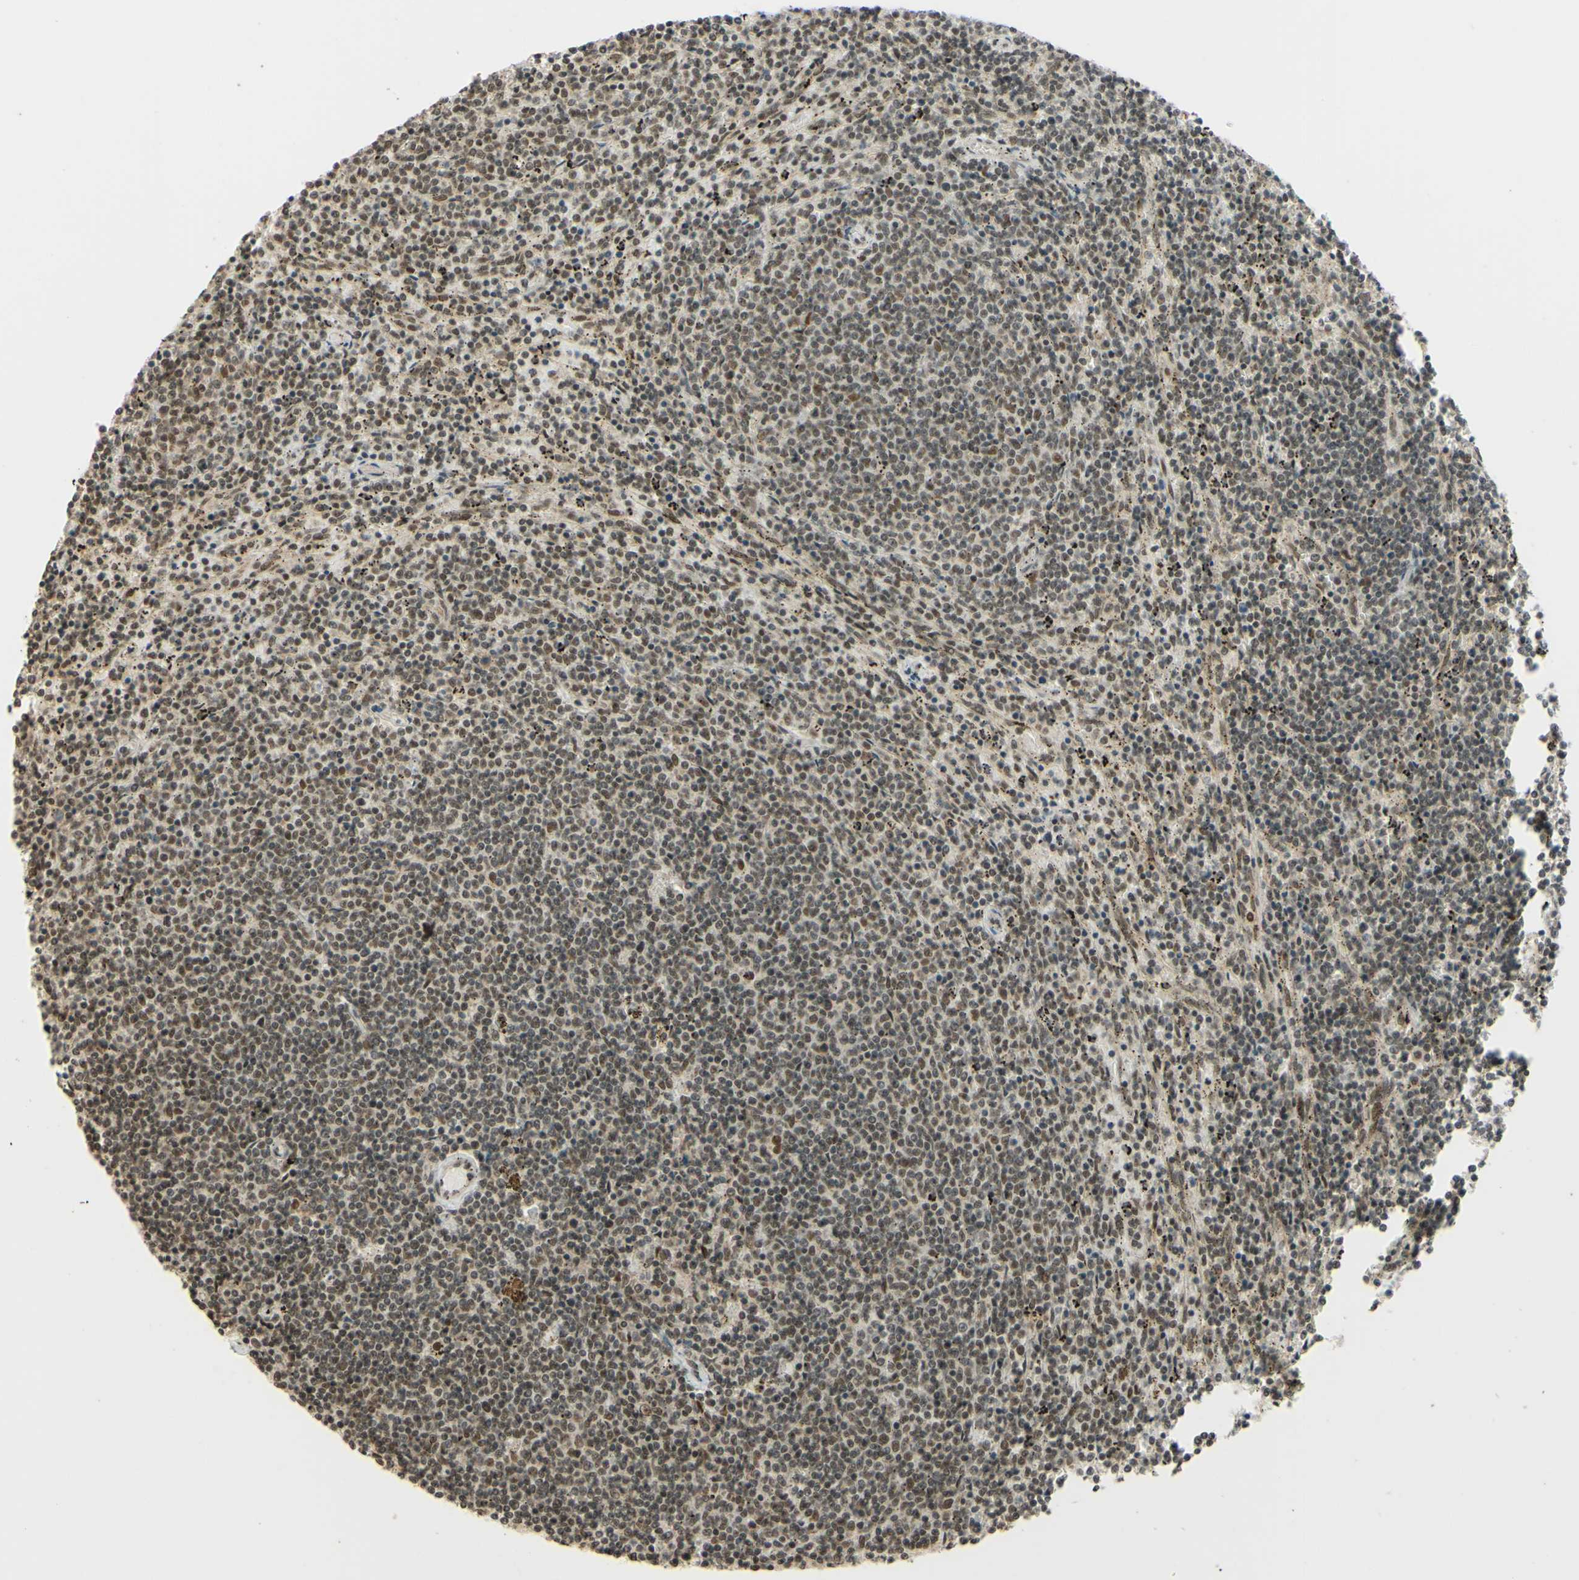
{"staining": {"intensity": "moderate", "quantity": ">75%", "location": "cytoplasmic/membranous"}, "tissue": "lymphoma", "cell_type": "Tumor cells", "image_type": "cancer", "snomed": [{"axis": "morphology", "description": "Malignant lymphoma, non-Hodgkin's type, Low grade"}, {"axis": "topography", "description": "Spleen"}], "caption": "Immunohistochemical staining of lymphoma displays medium levels of moderate cytoplasmic/membranous positivity in about >75% of tumor cells. (IHC, brightfield microscopy, high magnification).", "gene": "SMARCB1", "patient": {"sex": "female", "age": 50}}